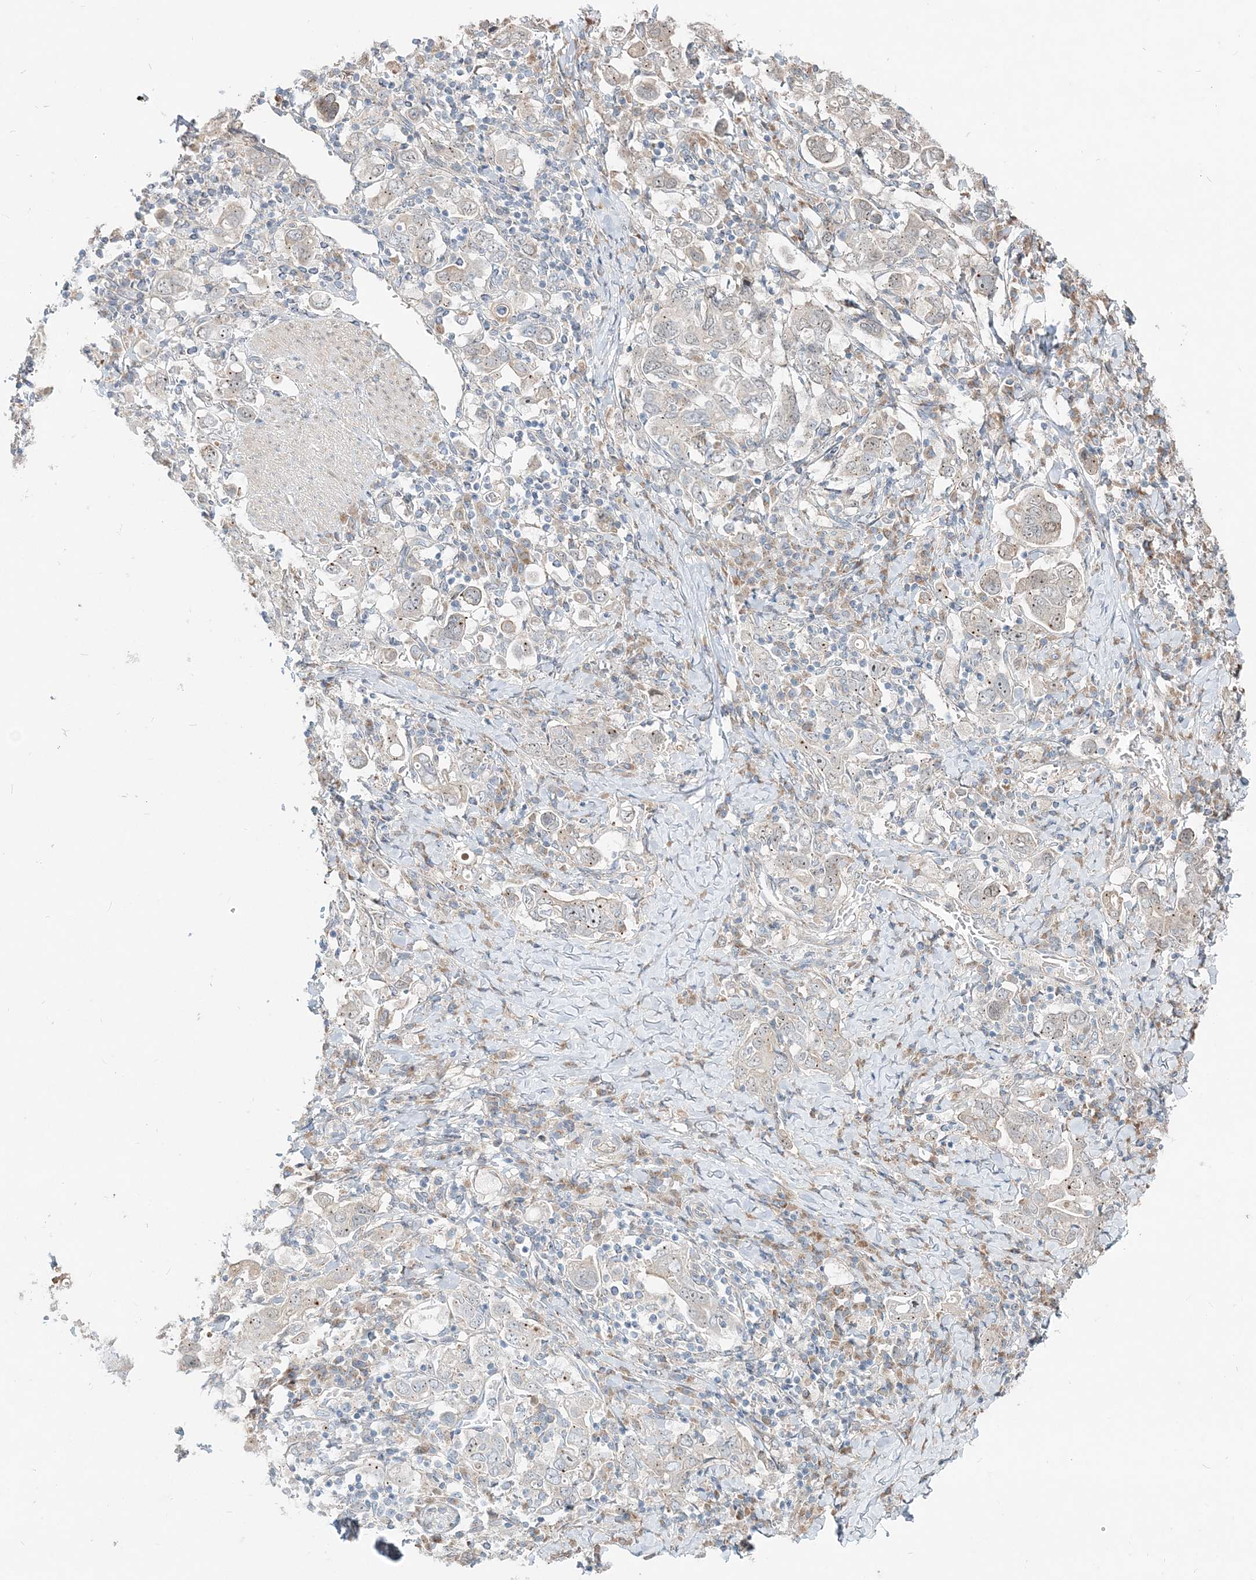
{"staining": {"intensity": "negative", "quantity": "none", "location": "none"}, "tissue": "stomach cancer", "cell_type": "Tumor cells", "image_type": "cancer", "snomed": [{"axis": "morphology", "description": "Adenocarcinoma, NOS"}, {"axis": "topography", "description": "Stomach, upper"}], "caption": "Protein analysis of stomach cancer (adenocarcinoma) exhibits no significant positivity in tumor cells.", "gene": "CXXC5", "patient": {"sex": "male", "age": 62}}